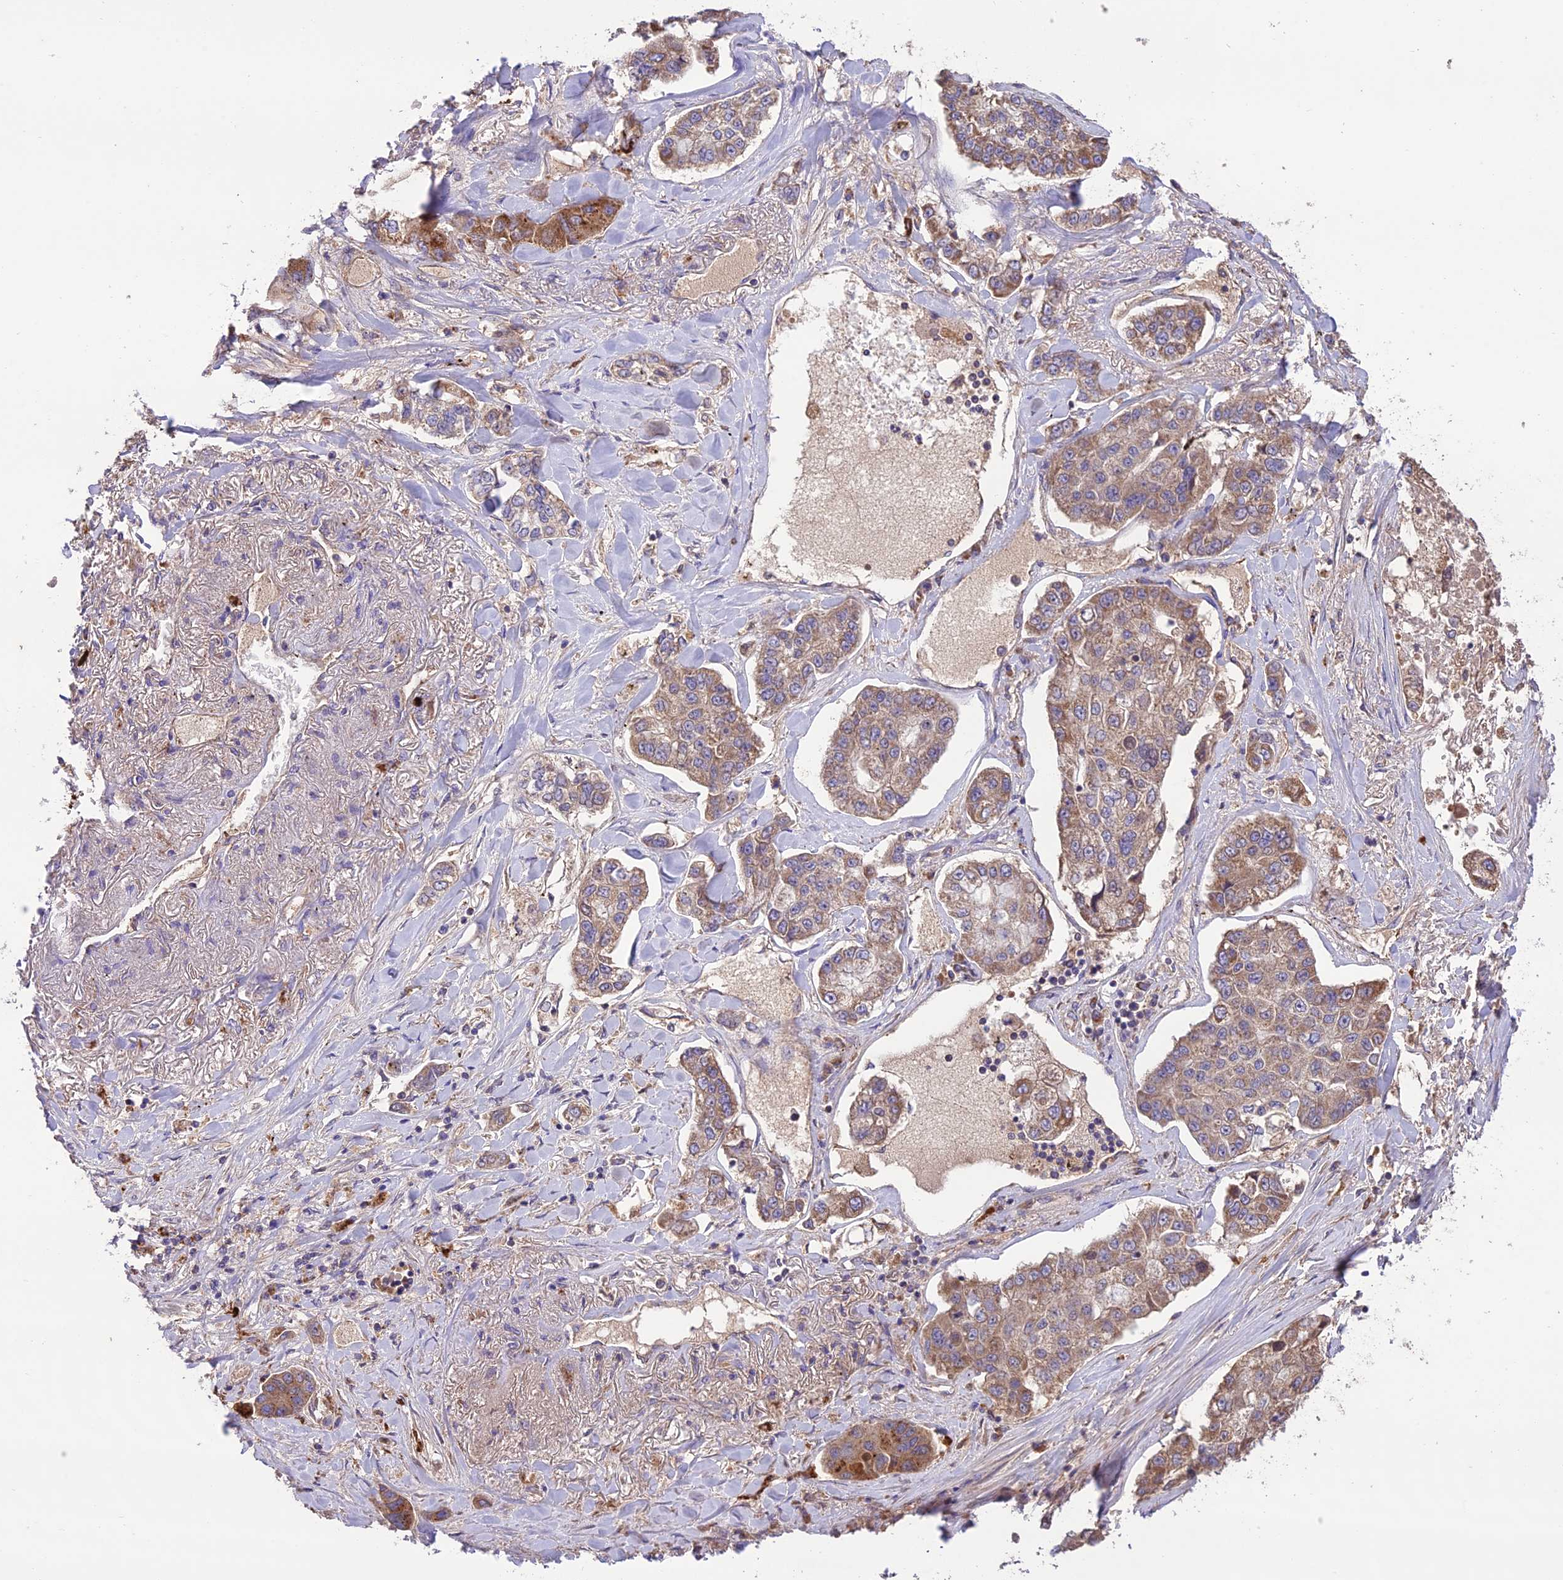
{"staining": {"intensity": "moderate", "quantity": "25%-75%", "location": "cytoplasmic/membranous"}, "tissue": "lung cancer", "cell_type": "Tumor cells", "image_type": "cancer", "snomed": [{"axis": "morphology", "description": "Adenocarcinoma, NOS"}, {"axis": "topography", "description": "Lung"}], "caption": "A medium amount of moderate cytoplasmic/membranous staining is present in about 25%-75% of tumor cells in lung adenocarcinoma tissue.", "gene": "NDUFAF1", "patient": {"sex": "male", "age": 49}}